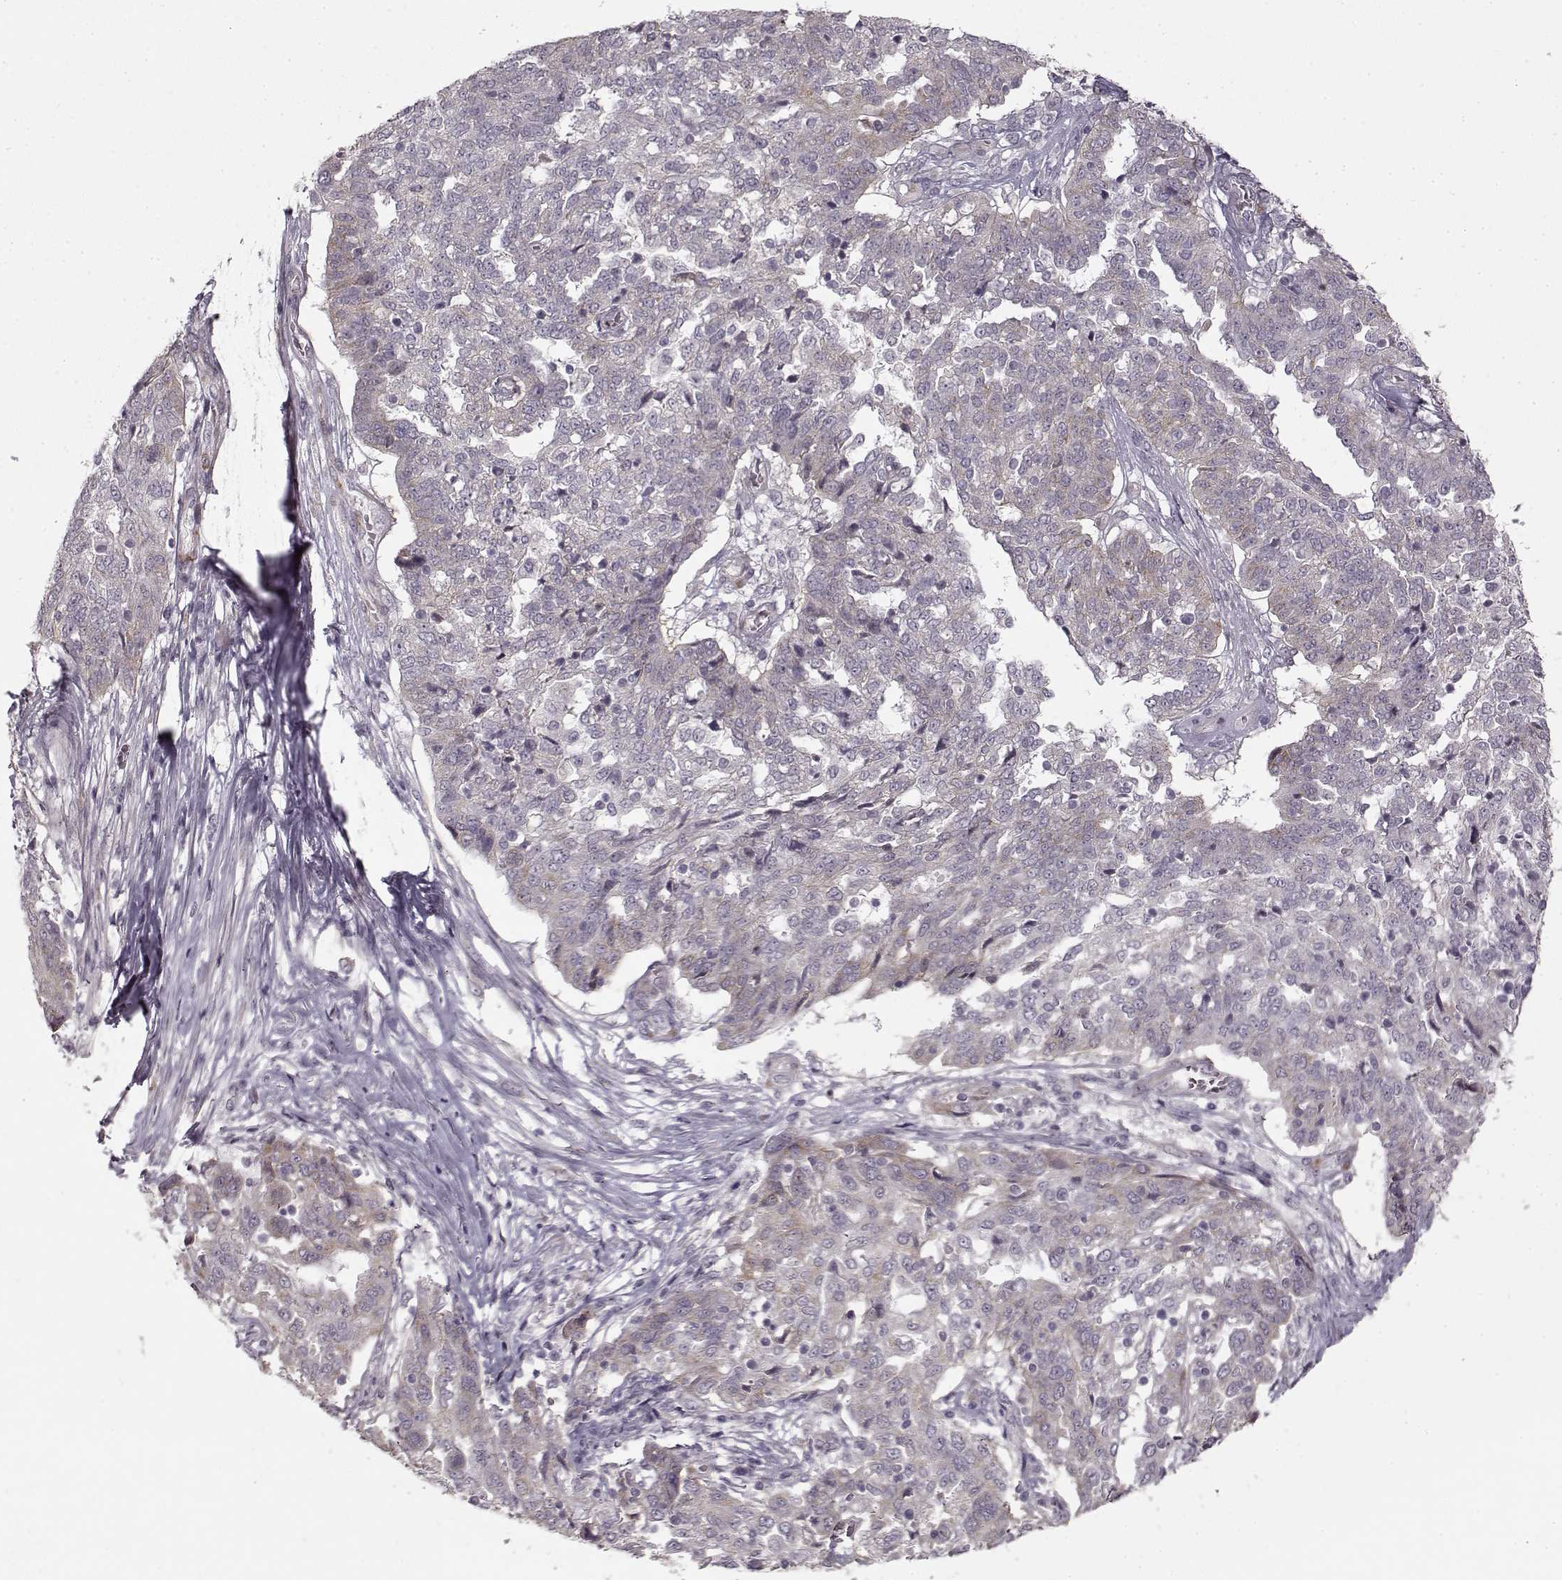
{"staining": {"intensity": "negative", "quantity": "none", "location": "none"}, "tissue": "ovarian cancer", "cell_type": "Tumor cells", "image_type": "cancer", "snomed": [{"axis": "morphology", "description": "Cystadenocarcinoma, serous, NOS"}, {"axis": "topography", "description": "Ovary"}], "caption": "Immunohistochemistry (IHC) of serous cystadenocarcinoma (ovarian) shows no staining in tumor cells. (Immunohistochemistry (IHC), brightfield microscopy, high magnification).", "gene": "LAMB2", "patient": {"sex": "female", "age": 67}}